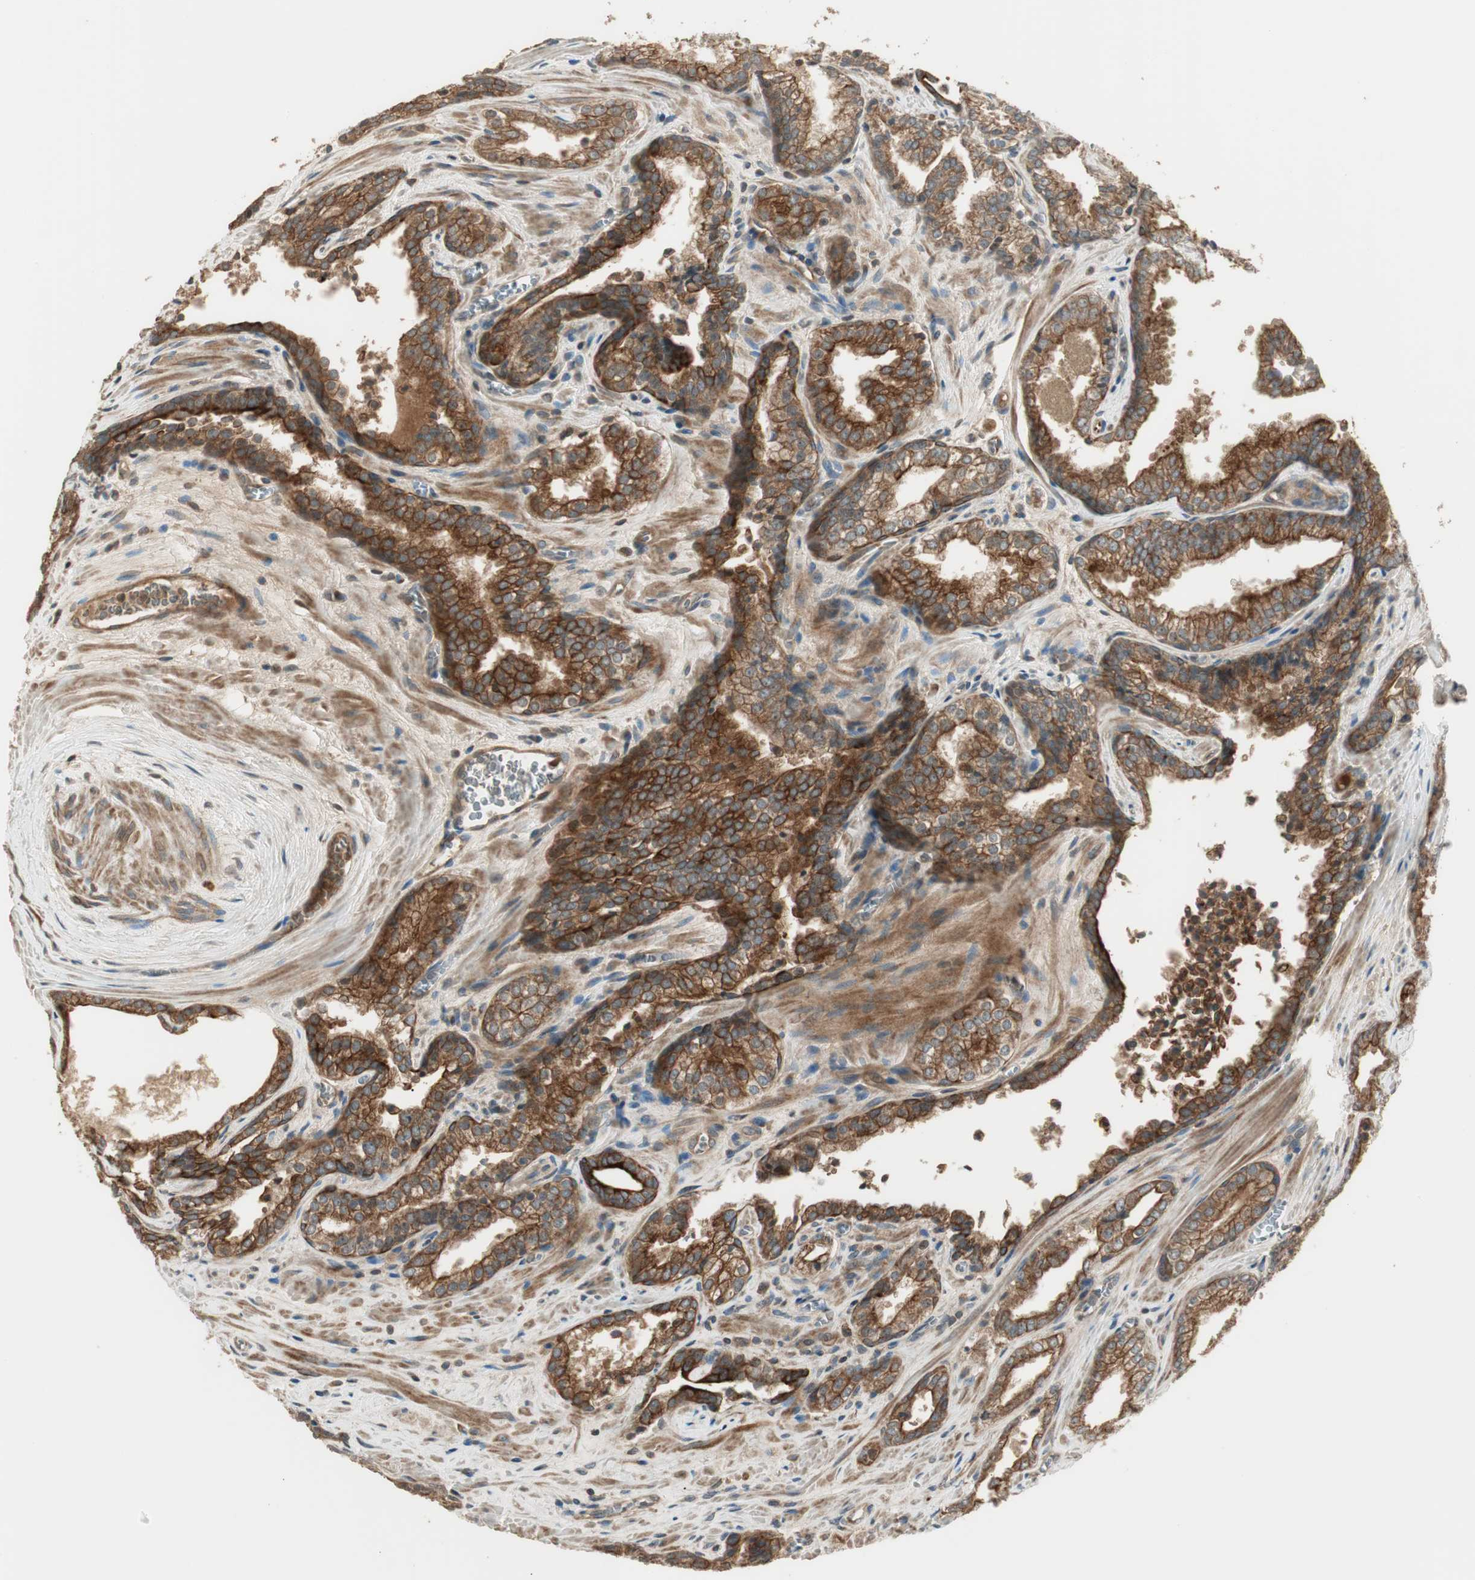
{"staining": {"intensity": "strong", "quantity": ">75%", "location": "cytoplasmic/membranous"}, "tissue": "prostate cancer", "cell_type": "Tumor cells", "image_type": "cancer", "snomed": [{"axis": "morphology", "description": "Adenocarcinoma, Low grade"}, {"axis": "topography", "description": "Prostate"}], "caption": "An image of adenocarcinoma (low-grade) (prostate) stained for a protein displays strong cytoplasmic/membranous brown staining in tumor cells.", "gene": "PFDN5", "patient": {"sex": "male", "age": 60}}